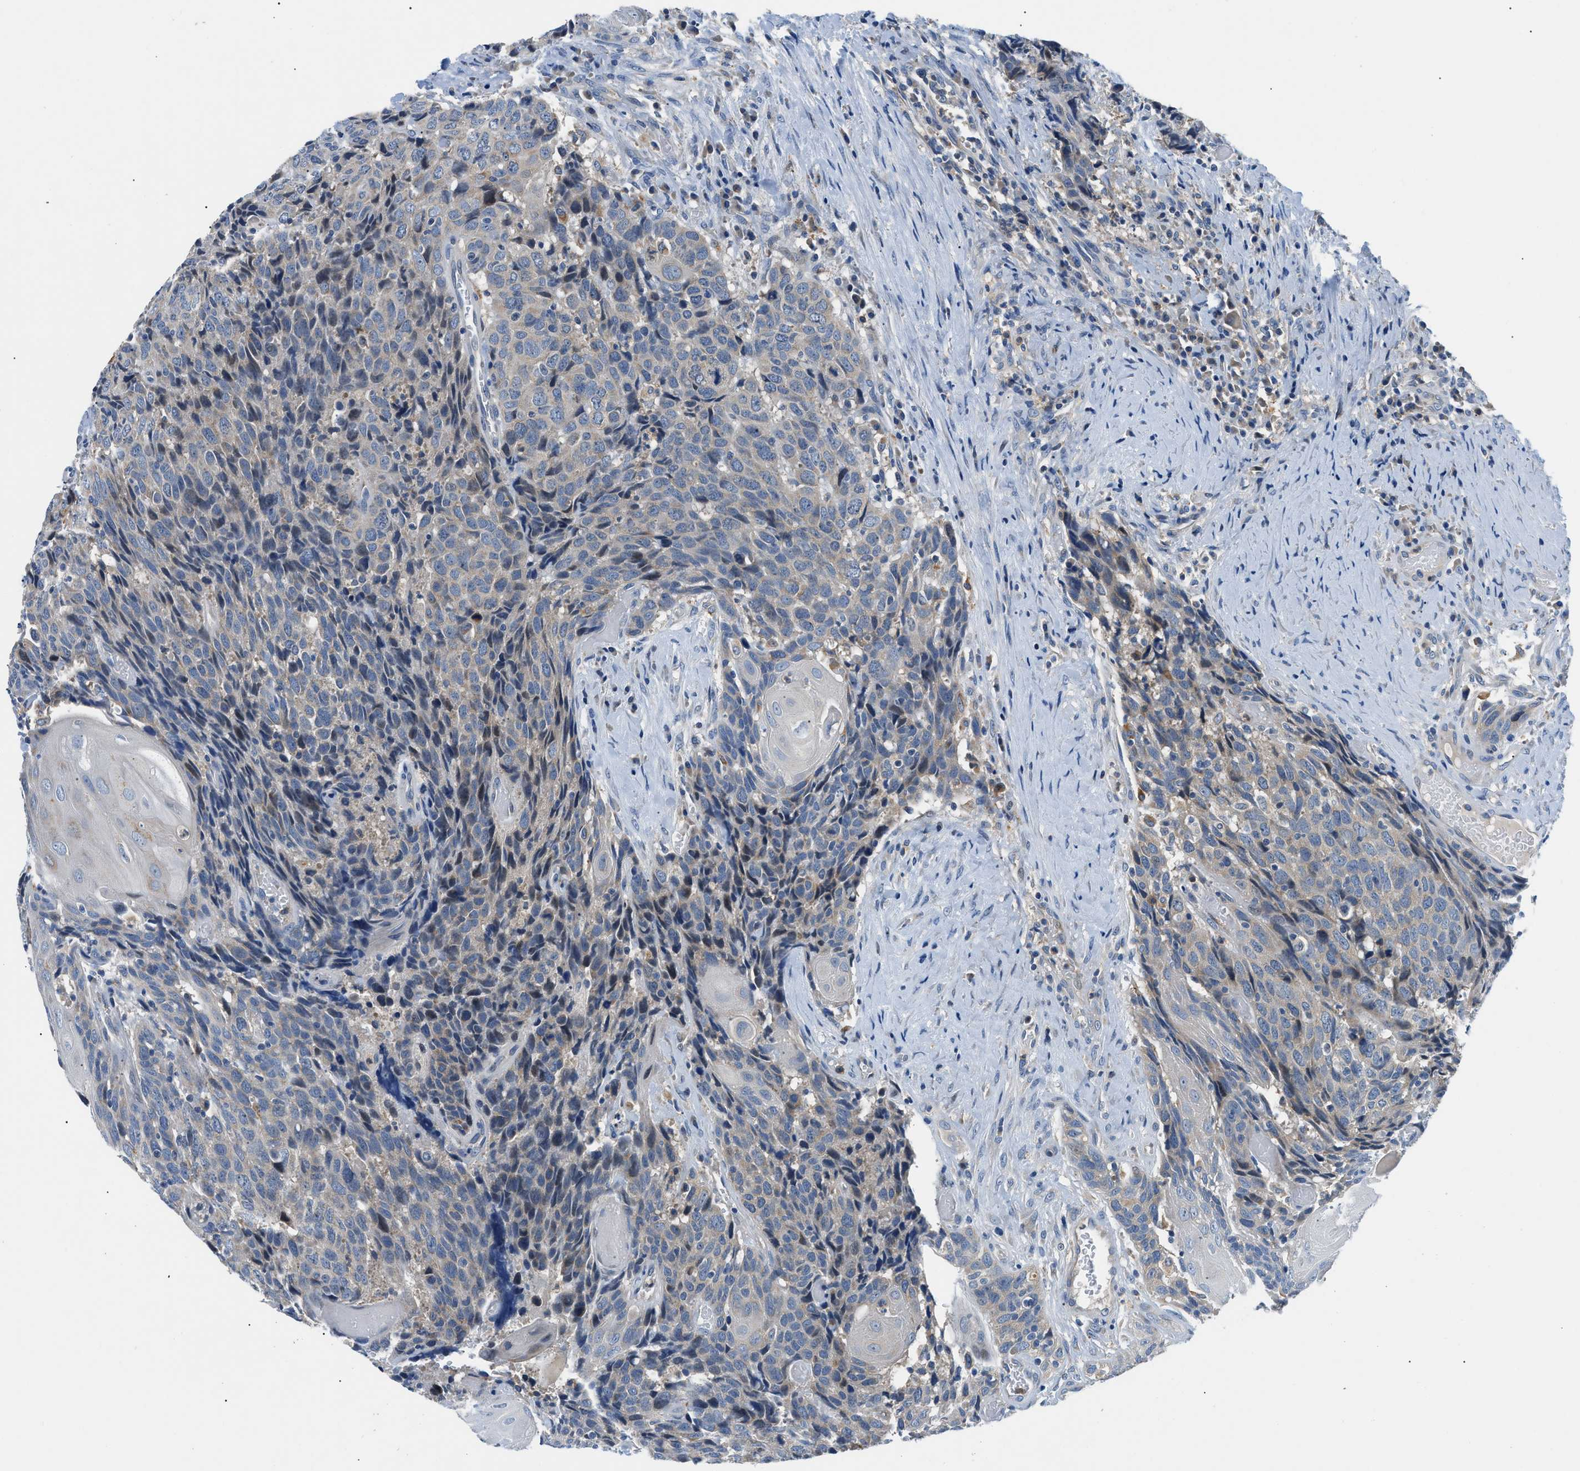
{"staining": {"intensity": "negative", "quantity": "none", "location": "none"}, "tissue": "head and neck cancer", "cell_type": "Tumor cells", "image_type": "cancer", "snomed": [{"axis": "morphology", "description": "Squamous cell carcinoma, NOS"}, {"axis": "topography", "description": "Head-Neck"}], "caption": "Tumor cells are negative for protein expression in human head and neck squamous cell carcinoma.", "gene": "ADGRE3", "patient": {"sex": "male", "age": 66}}